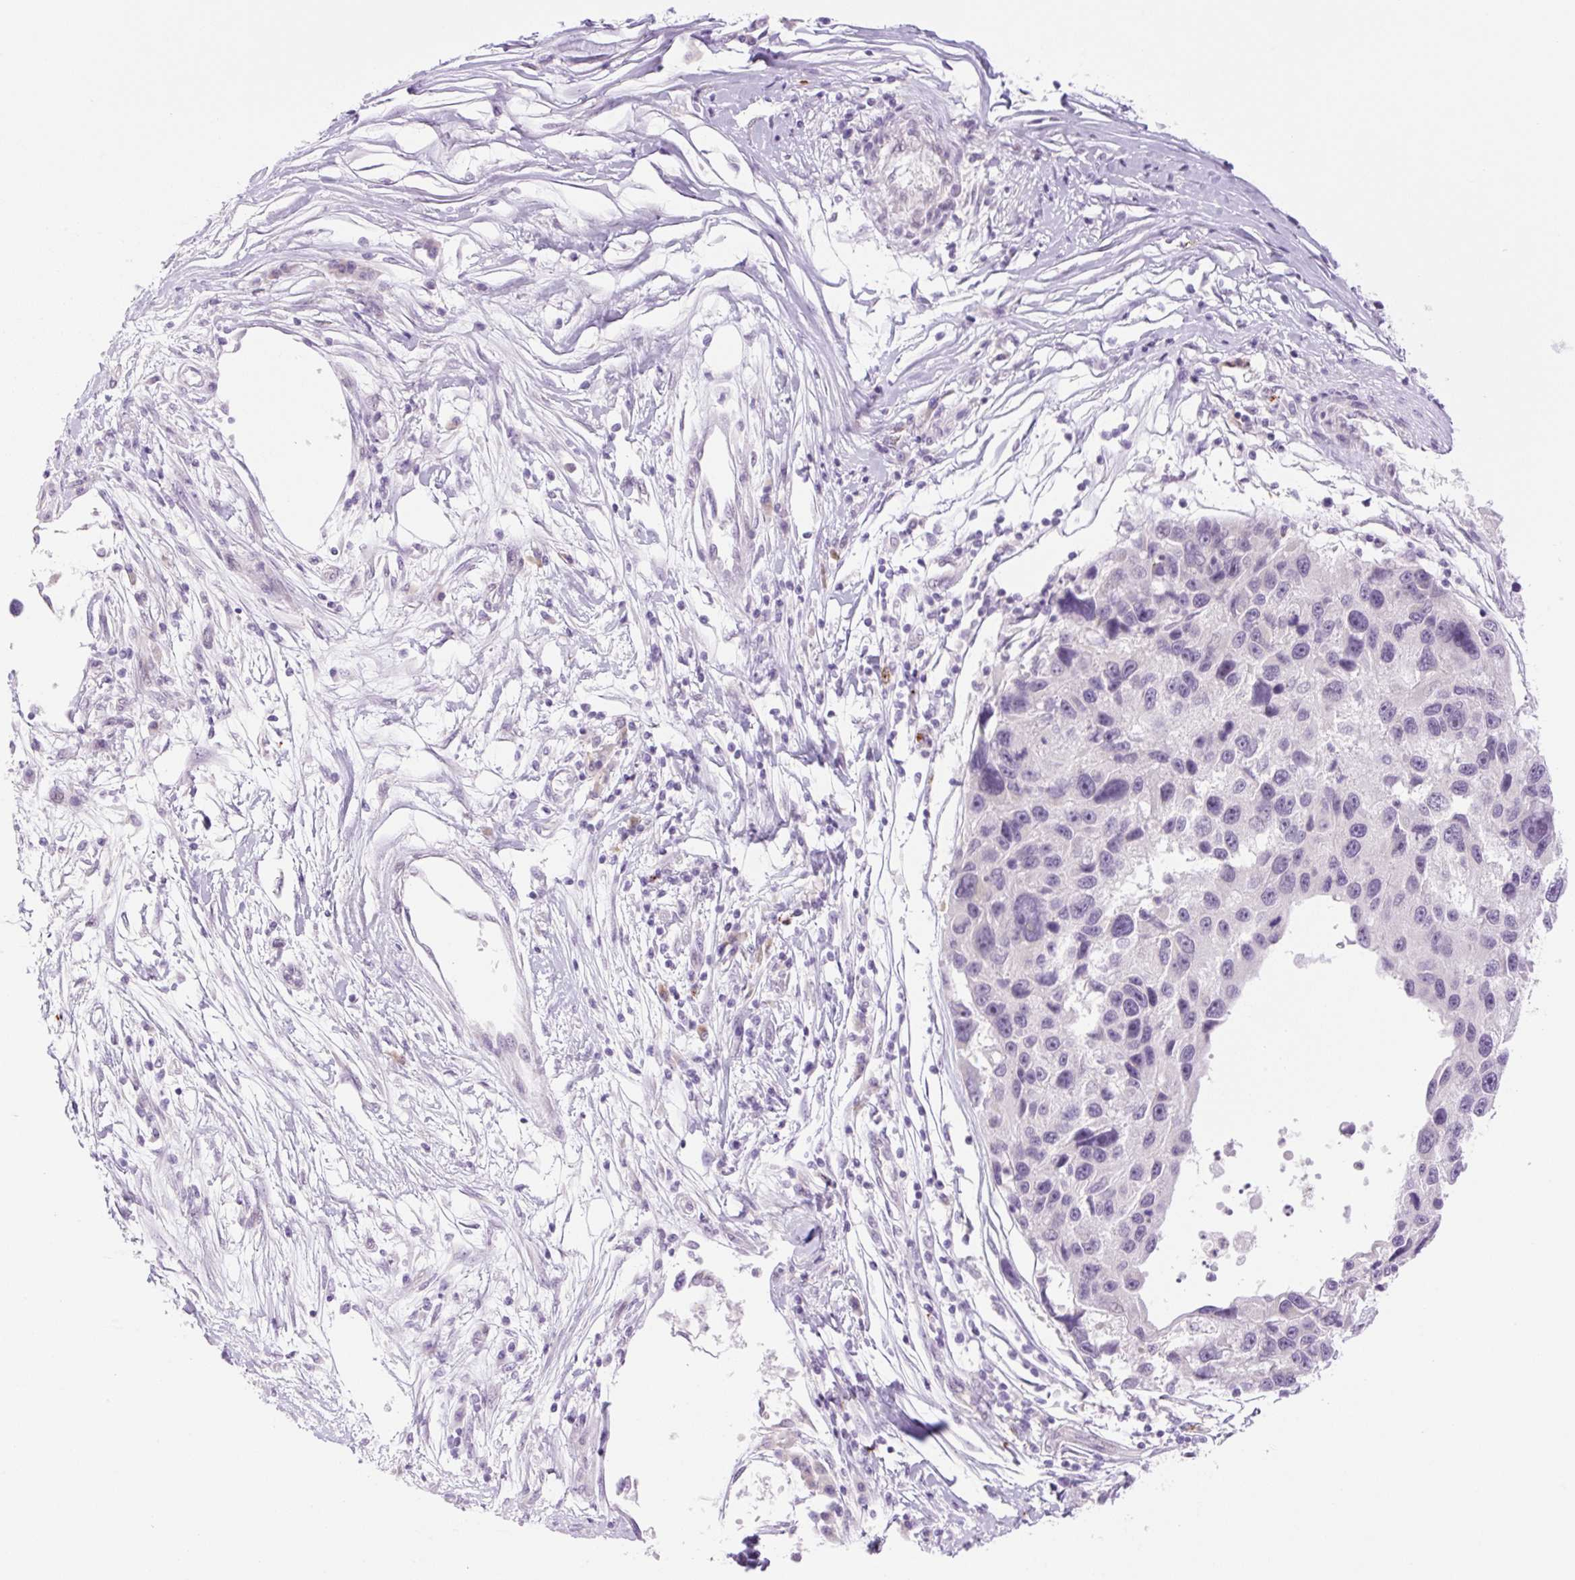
{"staining": {"intensity": "negative", "quantity": "none", "location": "none"}, "tissue": "melanoma", "cell_type": "Tumor cells", "image_type": "cancer", "snomed": [{"axis": "morphology", "description": "Malignant melanoma, NOS"}, {"axis": "topography", "description": "Skin"}], "caption": "A high-resolution photomicrograph shows immunohistochemistry (IHC) staining of melanoma, which shows no significant staining in tumor cells. Brightfield microscopy of immunohistochemistry (IHC) stained with DAB (3,3'-diaminobenzidine) (brown) and hematoxylin (blue), captured at high magnification.", "gene": "SPRYD4", "patient": {"sex": "male", "age": 53}}